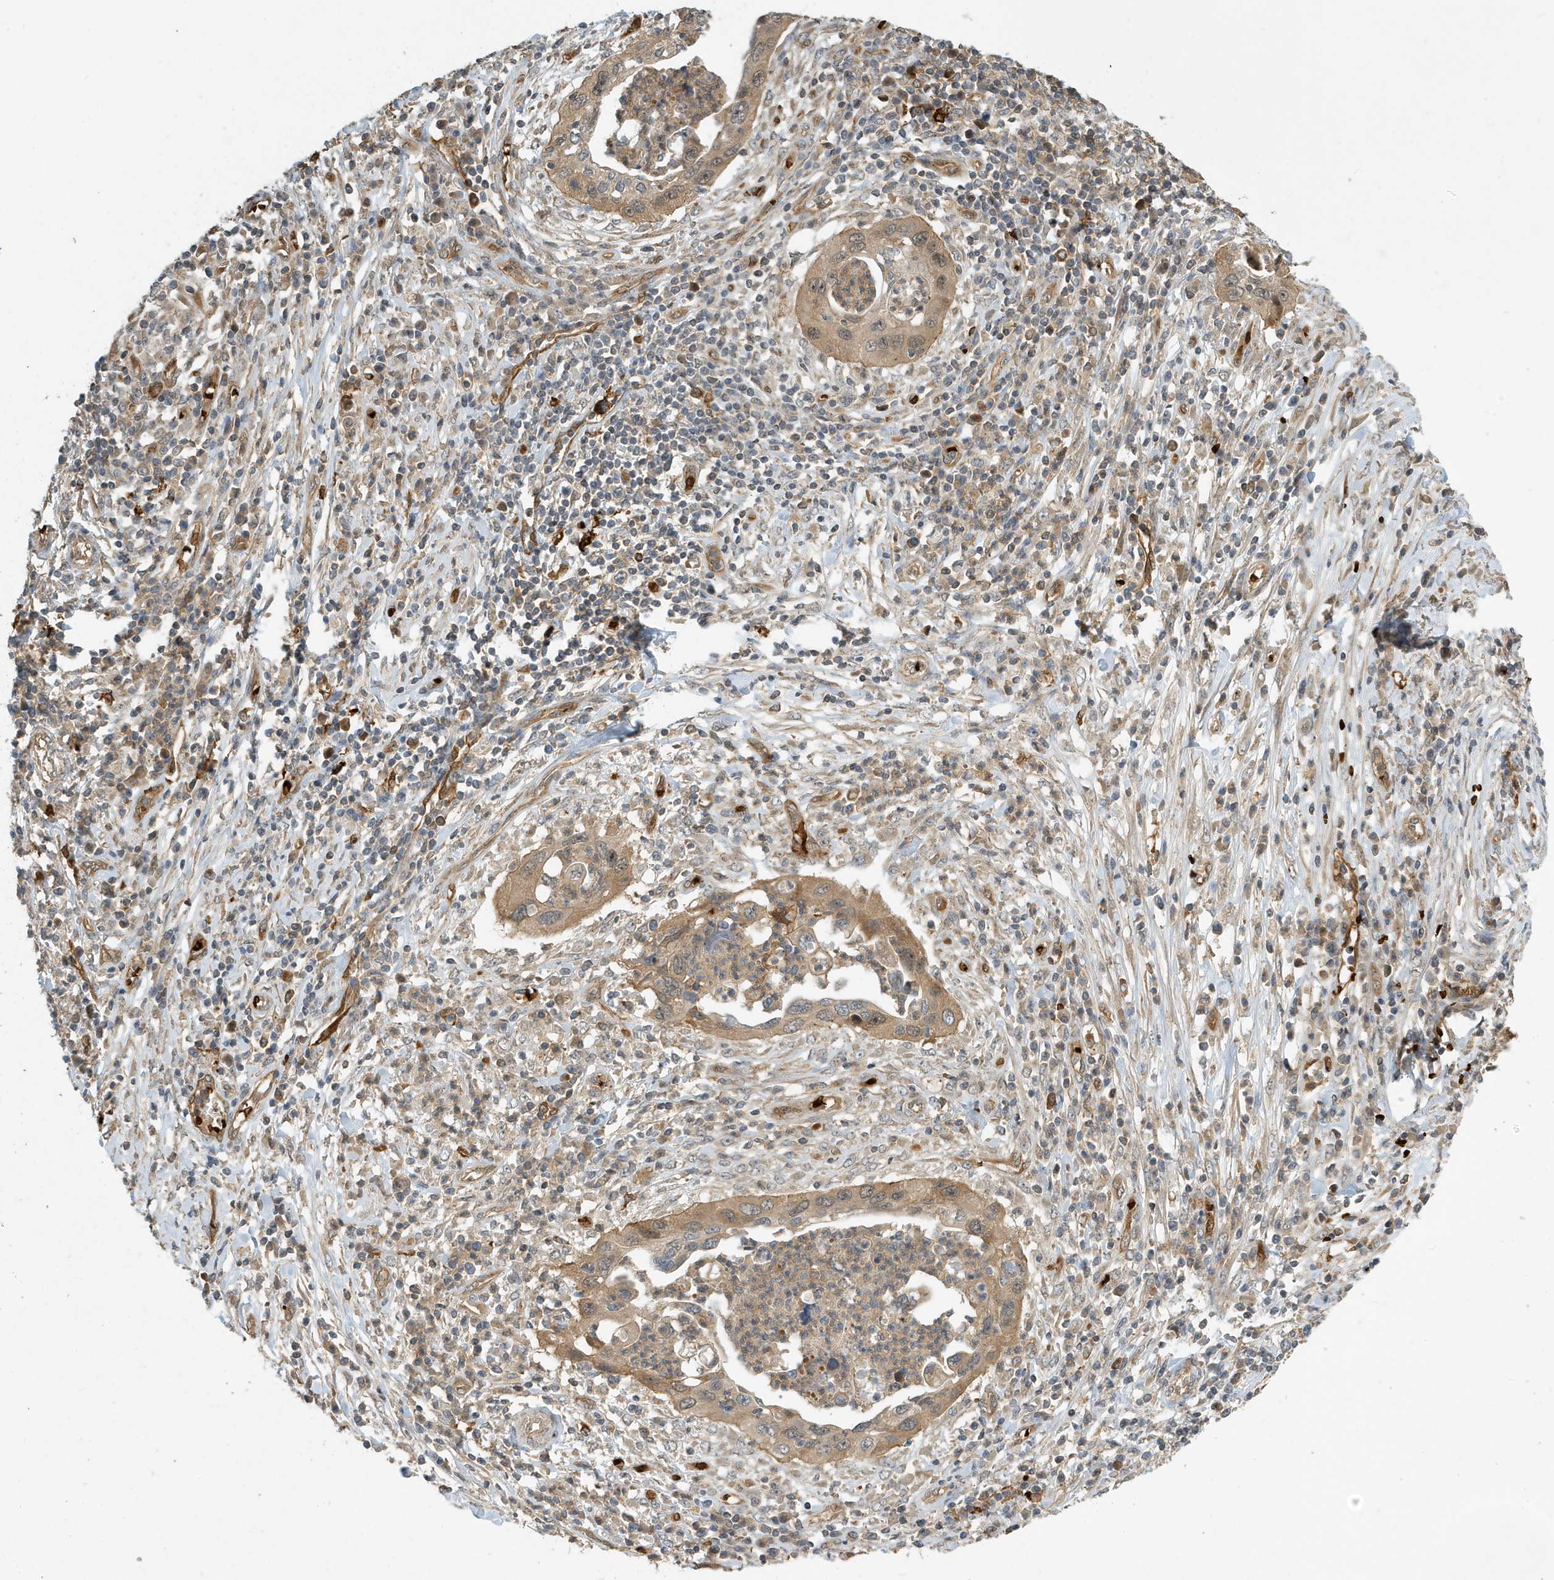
{"staining": {"intensity": "moderate", "quantity": ">75%", "location": "cytoplasmic/membranous"}, "tissue": "cervical cancer", "cell_type": "Tumor cells", "image_type": "cancer", "snomed": [{"axis": "morphology", "description": "Squamous cell carcinoma, NOS"}, {"axis": "topography", "description": "Cervix"}], "caption": "Protein expression analysis of human squamous cell carcinoma (cervical) reveals moderate cytoplasmic/membranous staining in about >75% of tumor cells.", "gene": "FYCO1", "patient": {"sex": "female", "age": 38}}